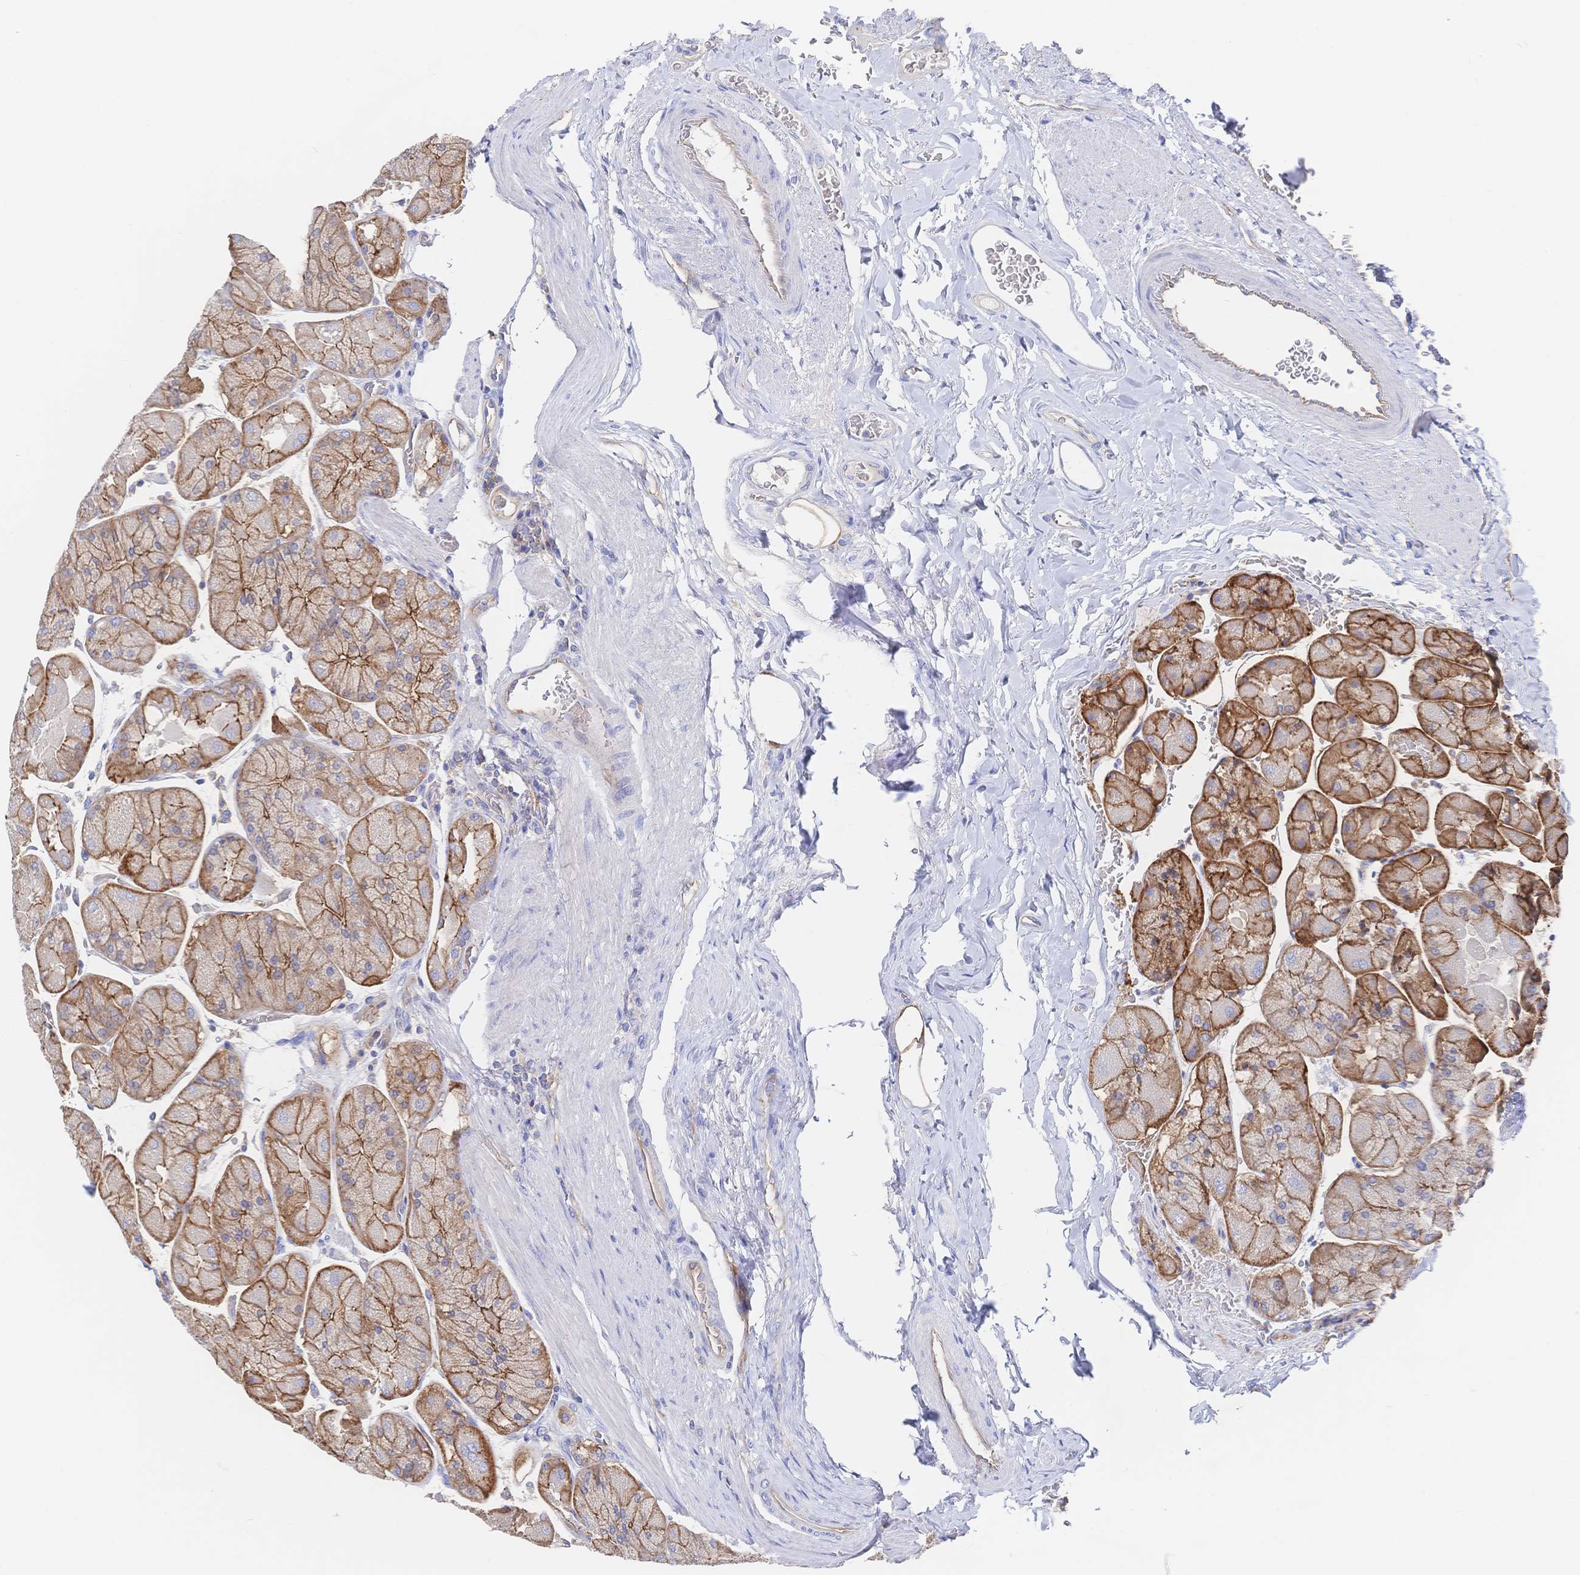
{"staining": {"intensity": "moderate", "quantity": ">75%", "location": "cytoplasmic/membranous"}, "tissue": "stomach", "cell_type": "Glandular cells", "image_type": "normal", "snomed": [{"axis": "morphology", "description": "Normal tissue, NOS"}, {"axis": "topography", "description": "Stomach"}], "caption": "Stomach stained with DAB (3,3'-diaminobenzidine) immunohistochemistry displays medium levels of moderate cytoplasmic/membranous staining in approximately >75% of glandular cells.", "gene": "F11R", "patient": {"sex": "female", "age": 61}}